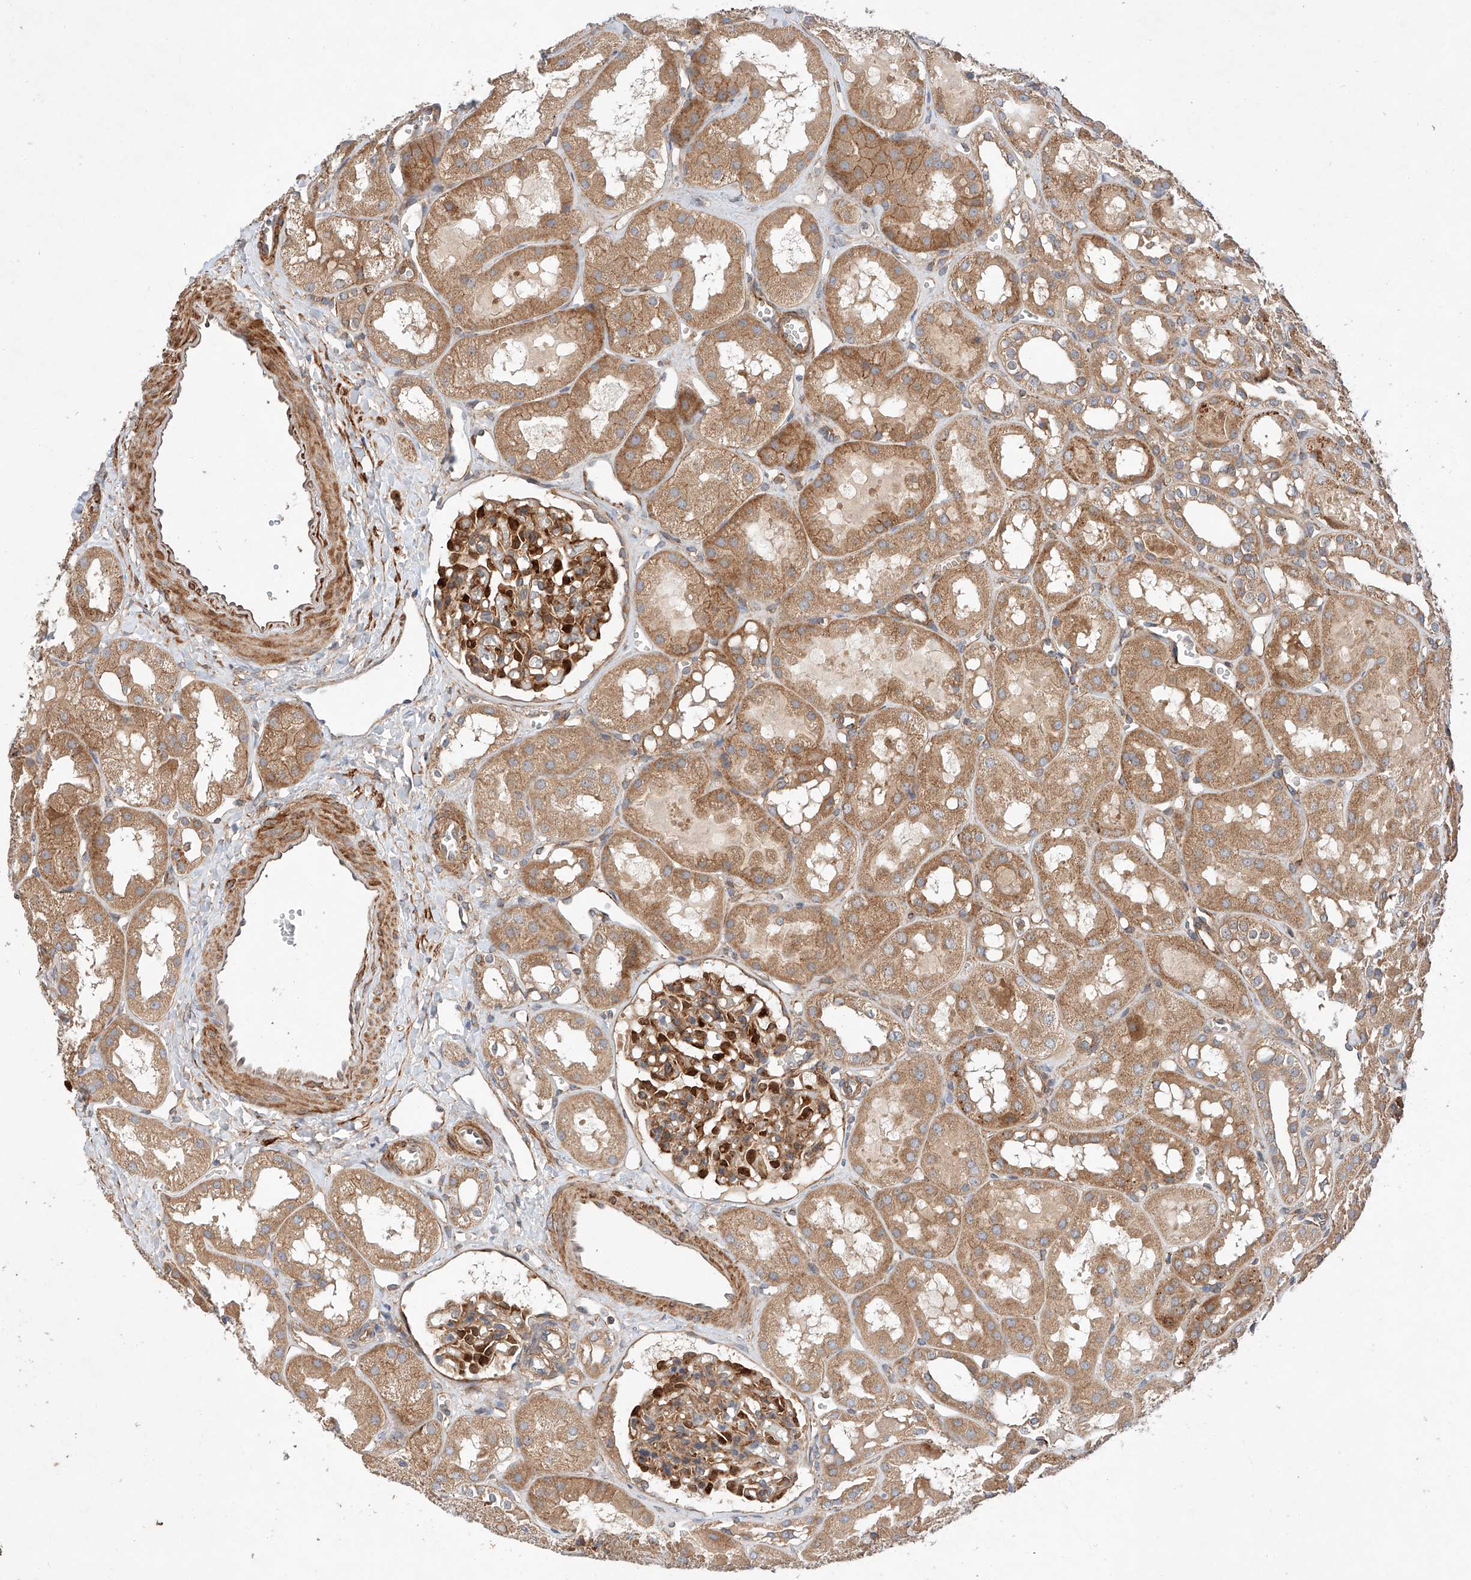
{"staining": {"intensity": "moderate", "quantity": ">75%", "location": "cytoplasmic/membranous"}, "tissue": "kidney", "cell_type": "Cells in glomeruli", "image_type": "normal", "snomed": [{"axis": "morphology", "description": "Normal tissue, NOS"}, {"axis": "topography", "description": "Kidney"}], "caption": "Immunohistochemistry (IHC) of unremarkable kidney exhibits medium levels of moderate cytoplasmic/membranous positivity in approximately >75% of cells in glomeruli.", "gene": "RAB23", "patient": {"sex": "male", "age": 16}}